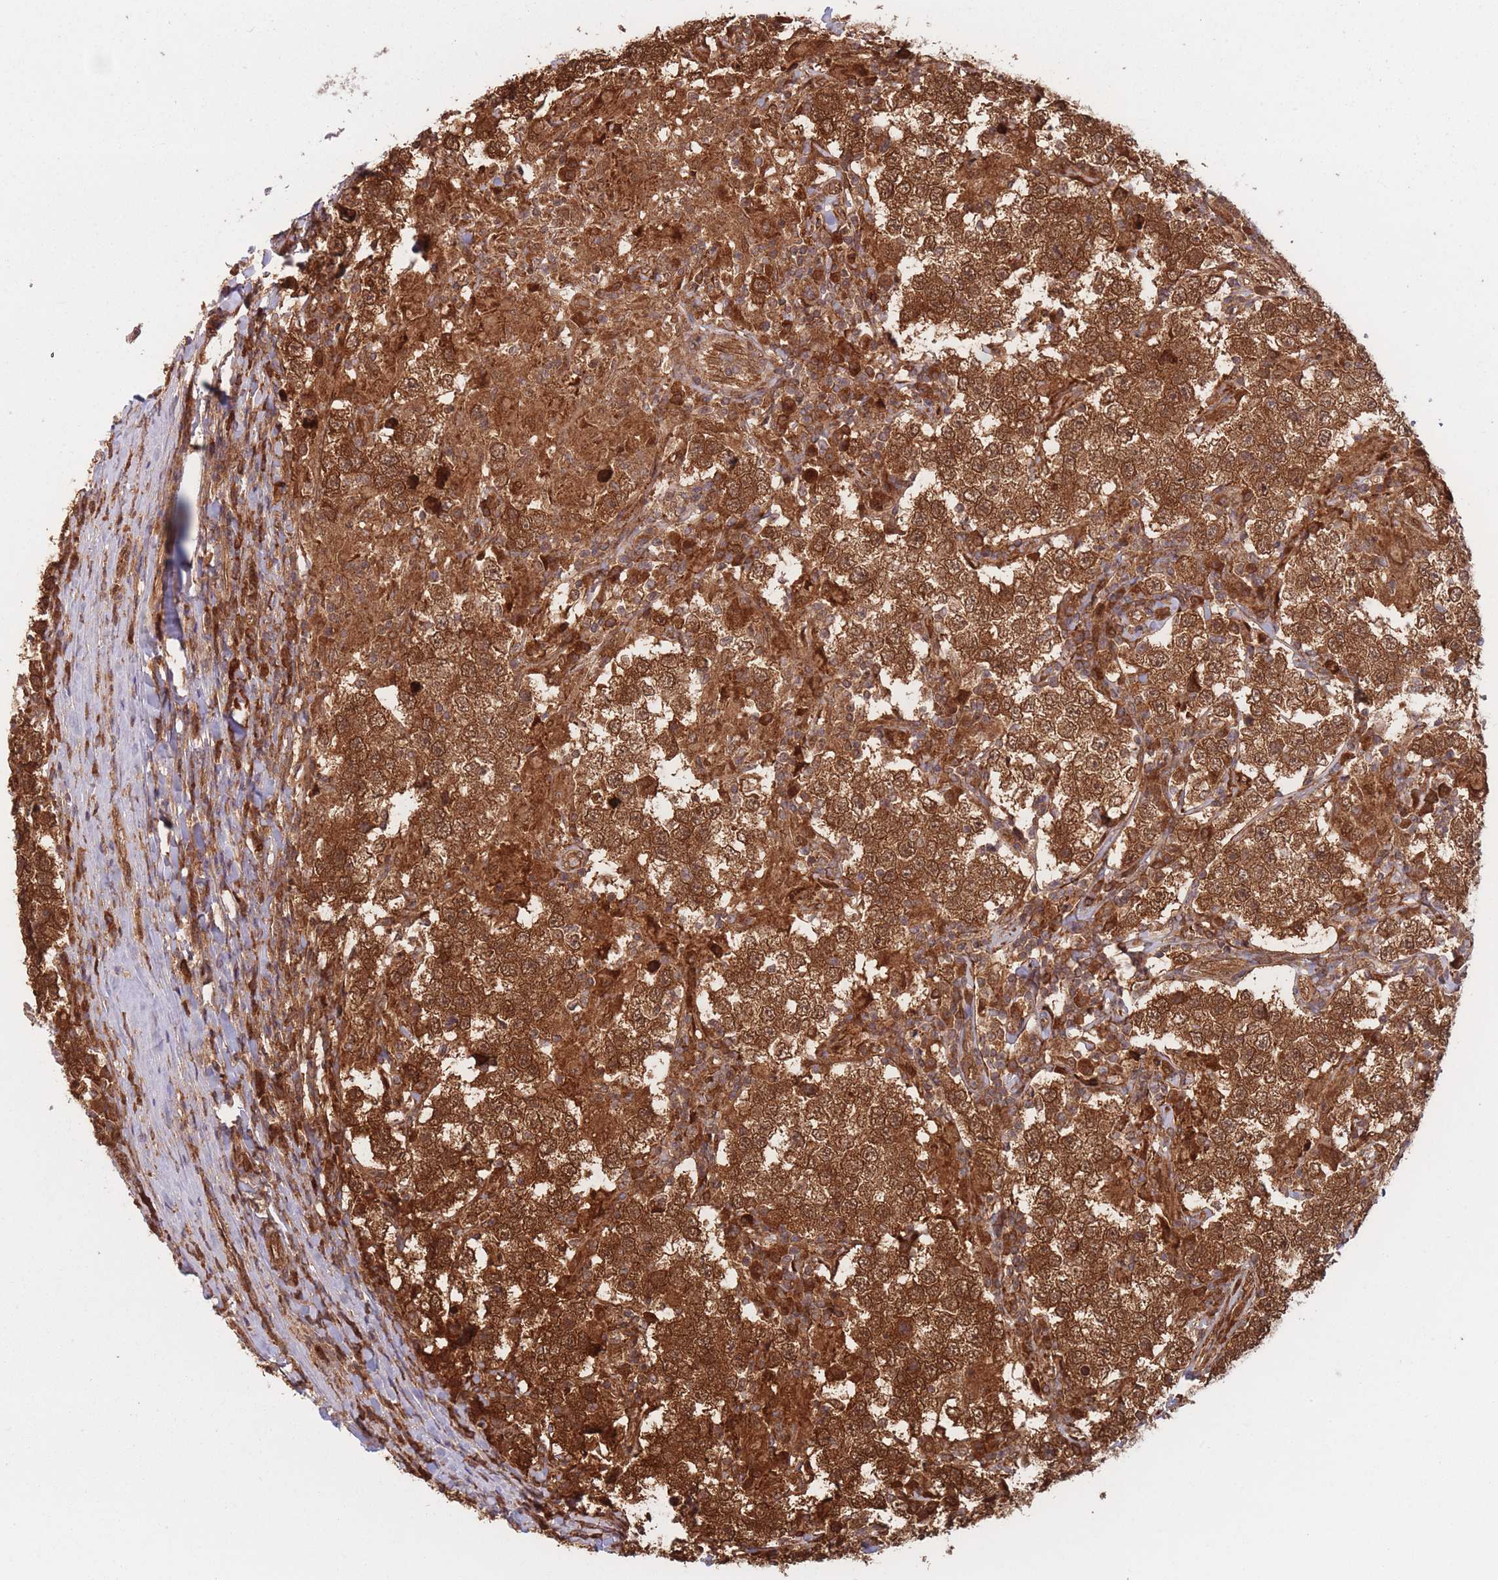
{"staining": {"intensity": "strong", "quantity": ">75%", "location": "cytoplasmic/membranous,nuclear"}, "tissue": "testis cancer", "cell_type": "Tumor cells", "image_type": "cancer", "snomed": [{"axis": "morphology", "description": "Seminoma, NOS"}, {"axis": "morphology", "description": "Carcinoma, Embryonal, NOS"}, {"axis": "topography", "description": "Testis"}], "caption": "The micrograph reveals immunohistochemical staining of testis cancer (seminoma). There is strong cytoplasmic/membranous and nuclear staining is identified in approximately >75% of tumor cells.", "gene": "PODXL2", "patient": {"sex": "male", "age": 41}}